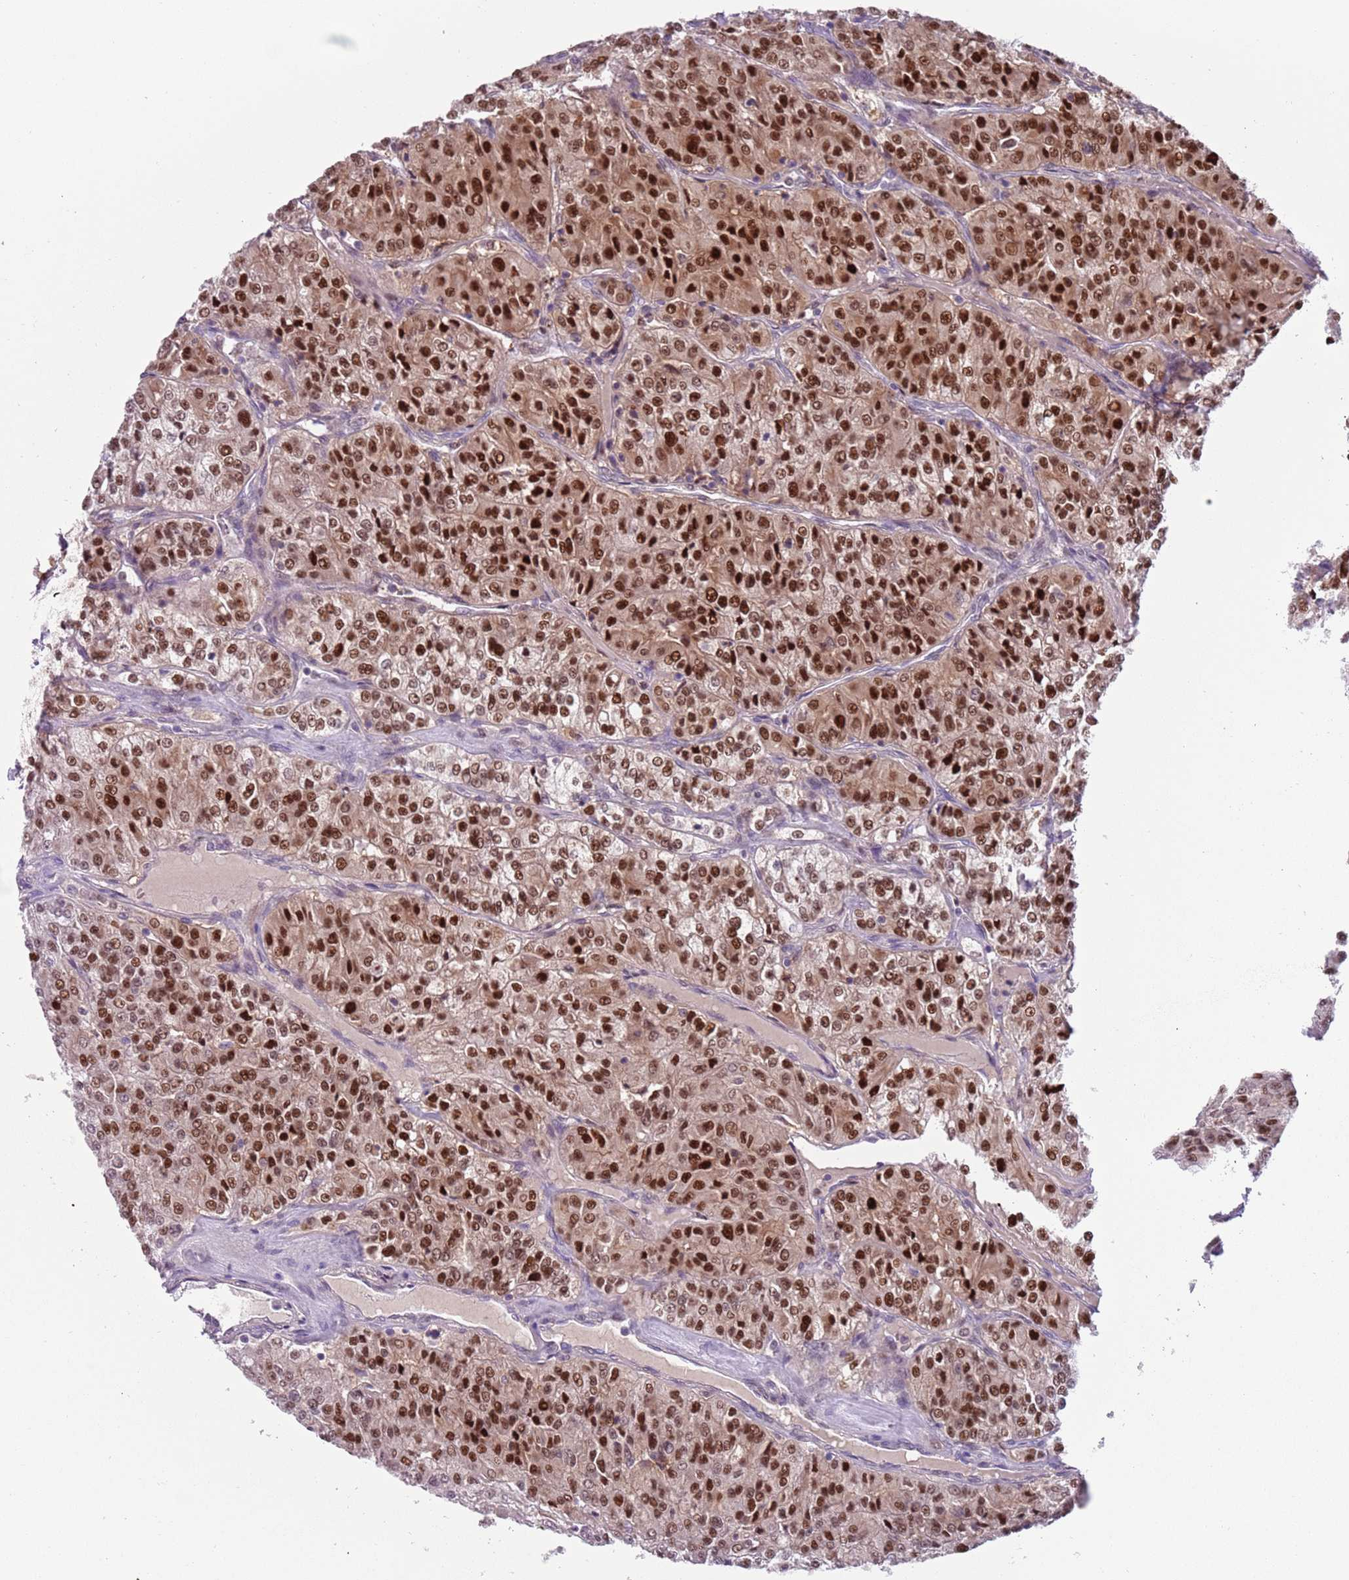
{"staining": {"intensity": "strong", "quantity": ">75%", "location": "nuclear"}, "tissue": "renal cancer", "cell_type": "Tumor cells", "image_type": "cancer", "snomed": [{"axis": "morphology", "description": "Adenocarcinoma, NOS"}, {"axis": "topography", "description": "Kidney"}], "caption": "Renal adenocarcinoma stained for a protein demonstrates strong nuclear positivity in tumor cells.", "gene": "RMND5B", "patient": {"sex": "female", "age": 63}}